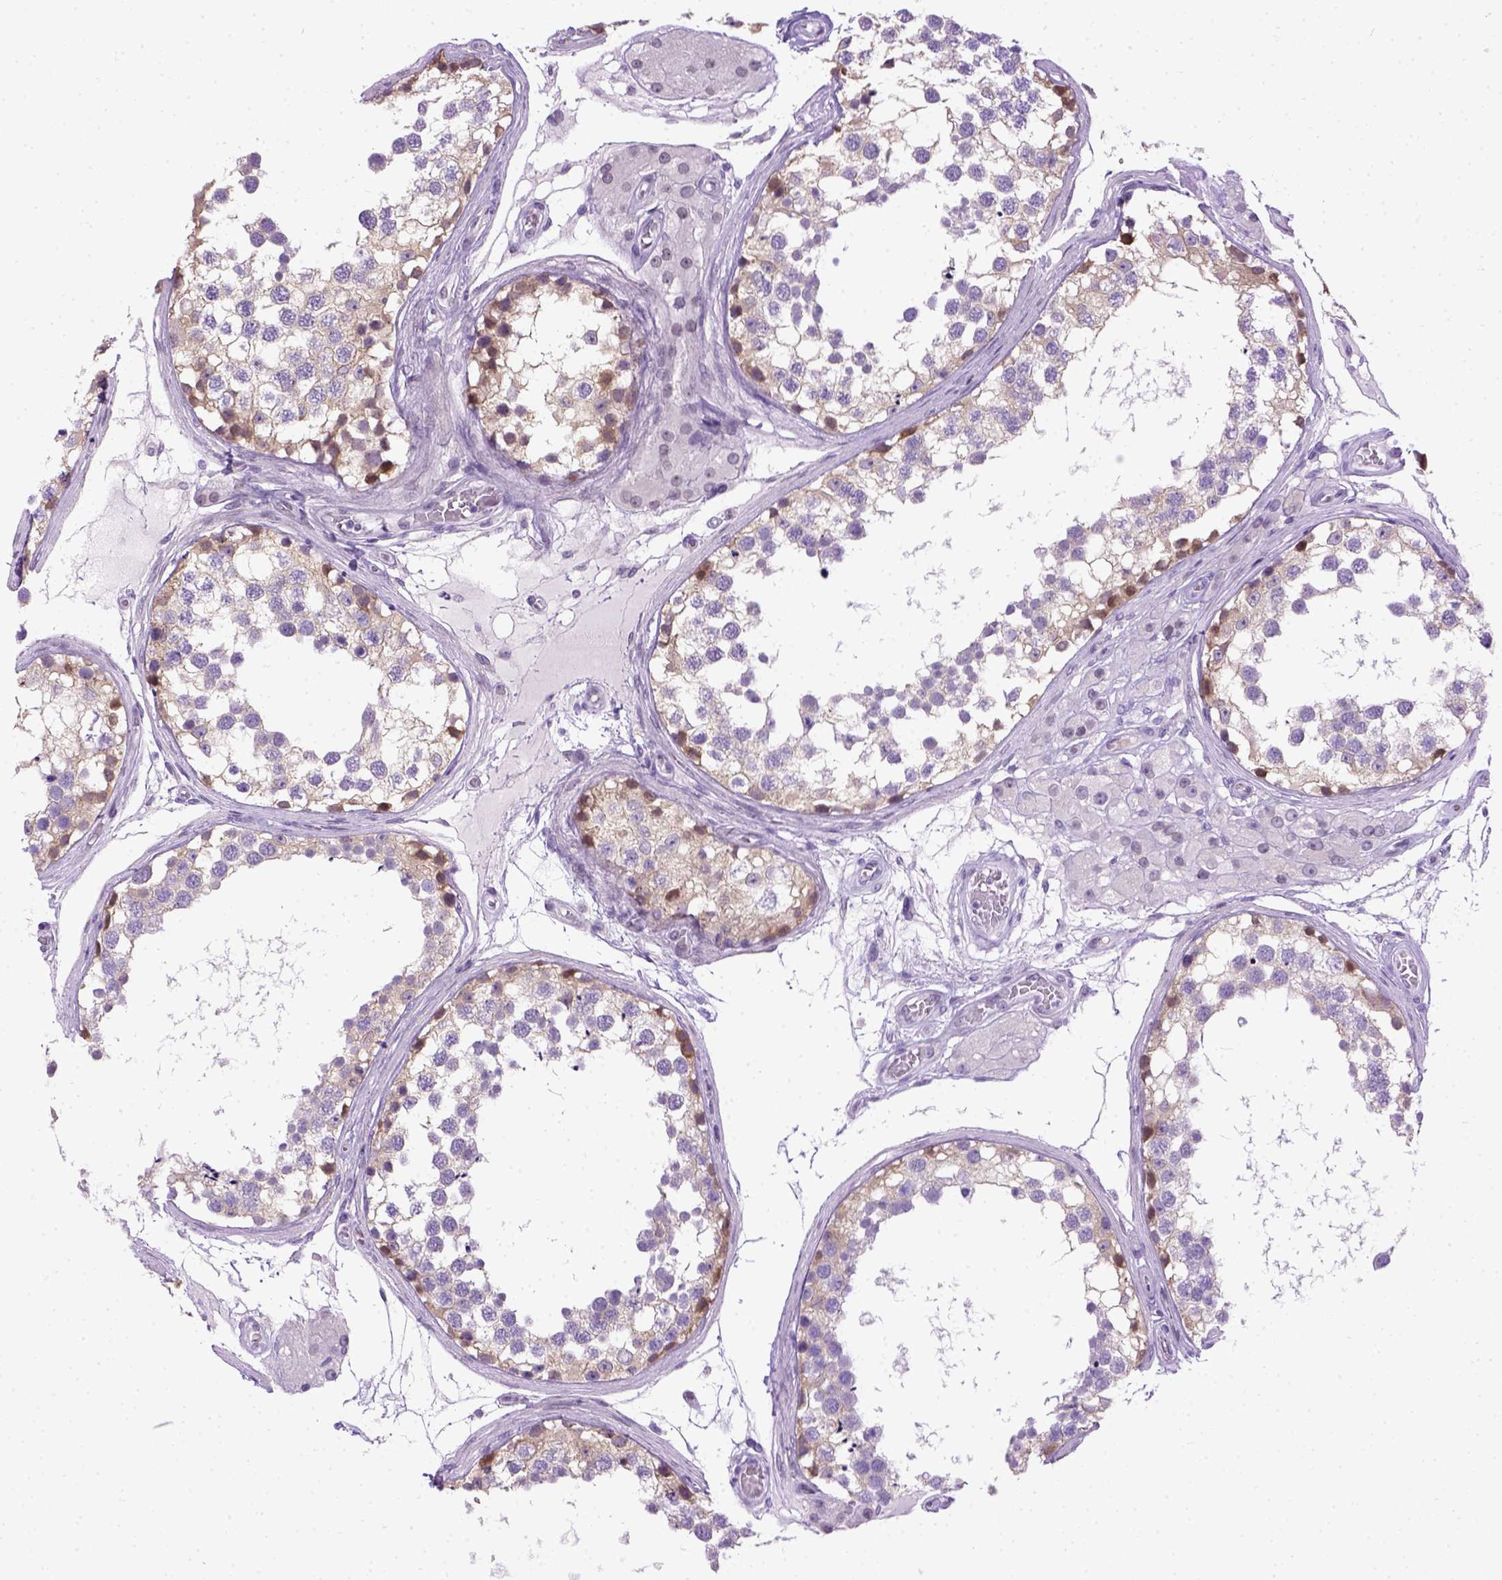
{"staining": {"intensity": "moderate", "quantity": "25%-75%", "location": "cytoplasmic/membranous,nuclear"}, "tissue": "testis", "cell_type": "Cells in seminiferous ducts", "image_type": "normal", "snomed": [{"axis": "morphology", "description": "Normal tissue, NOS"}, {"axis": "morphology", "description": "Seminoma, NOS"}, {"axis": "topography", "description": "Testis"}], "caption": "Unremarkable testis was stained to show a protein in brown. There is medium levels of moderate cytoplasmic/membranous,nuclear expression in about 25%-75% of cells in seminiferous ducts.", "gene": "FAM184B", "patient": {"sex": "male", "age": 65}}